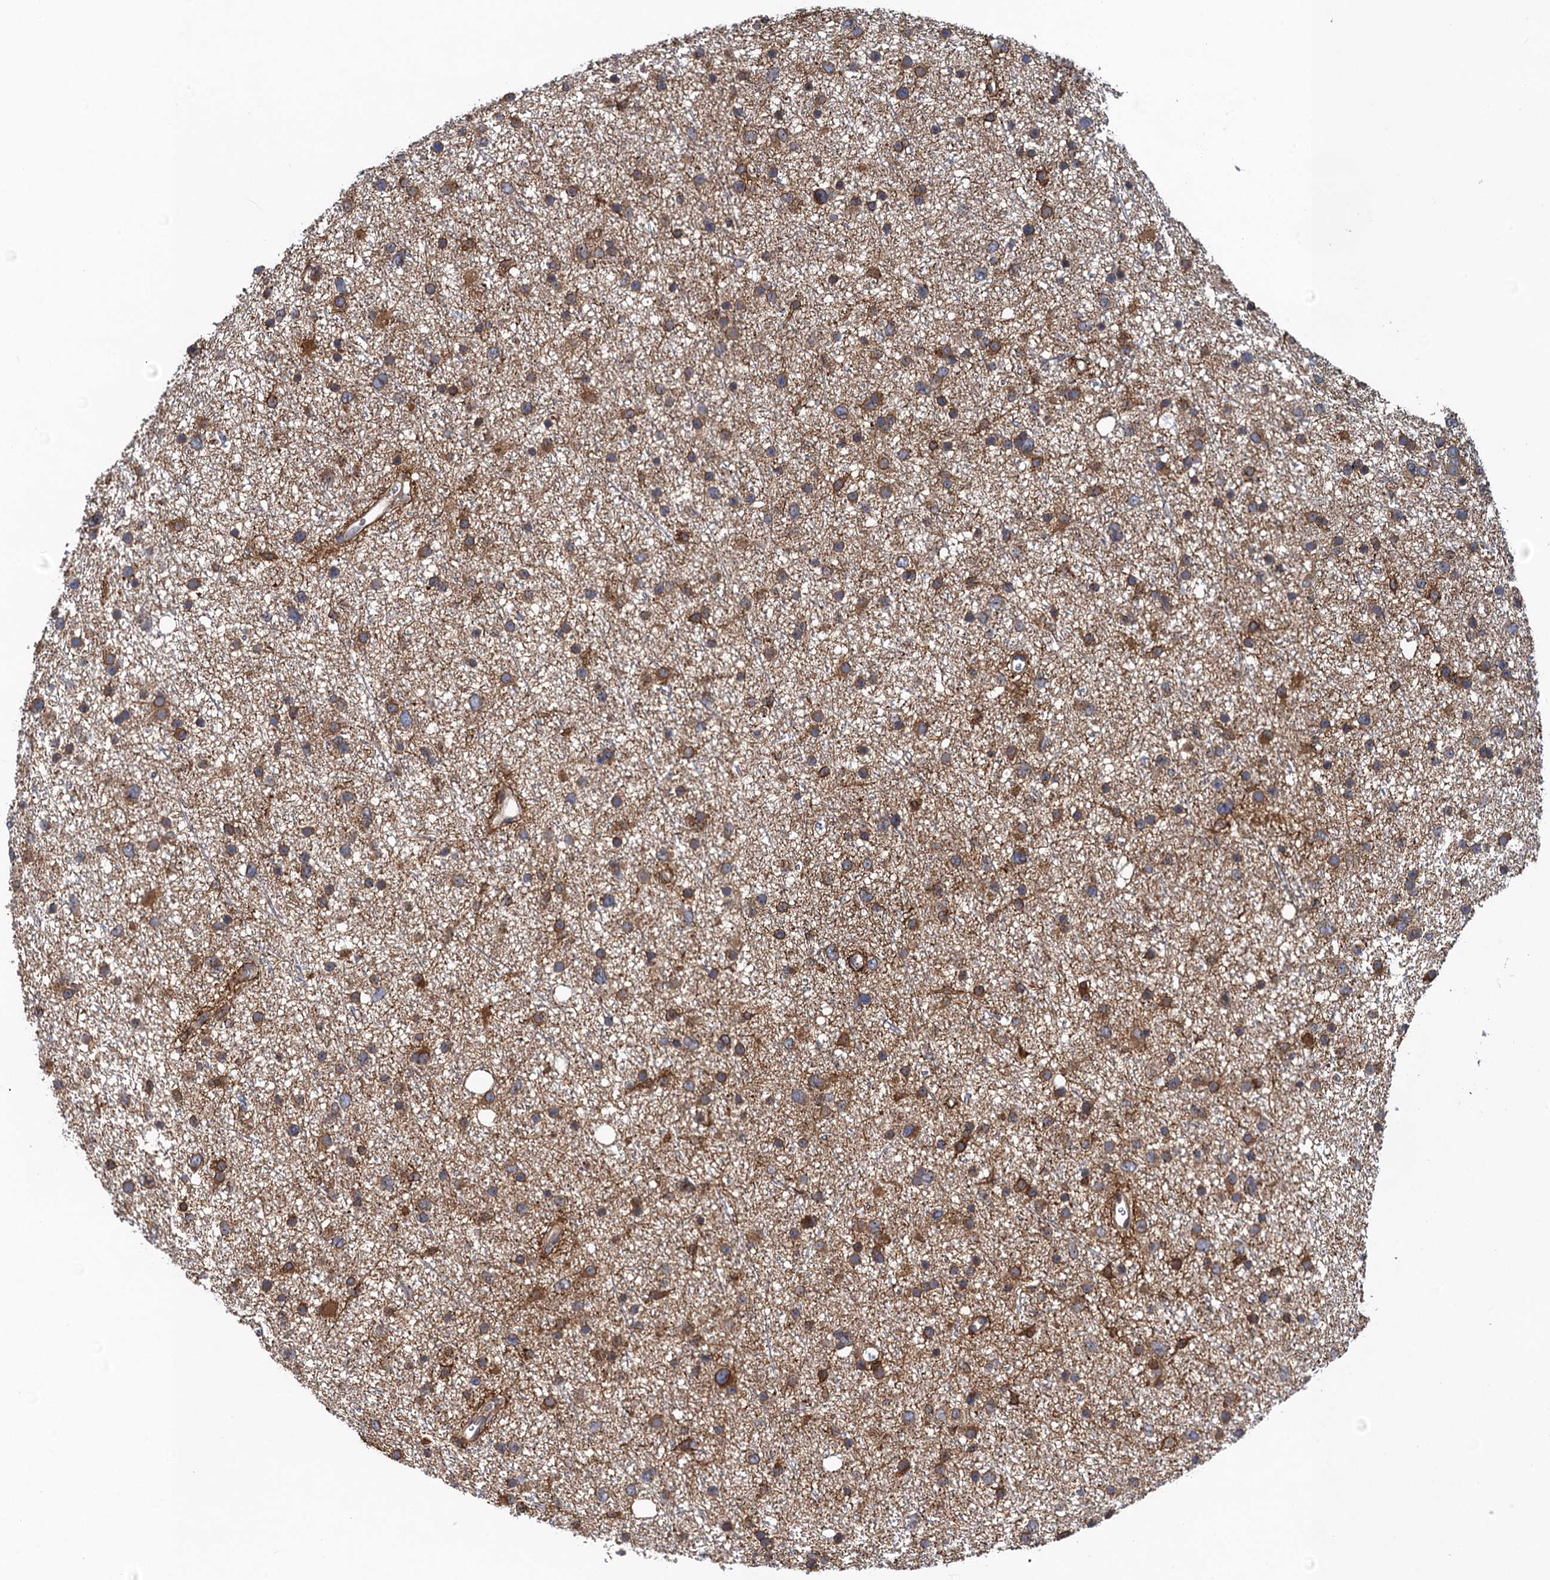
{"staining": {"intensity": "moderate", "quantity": ">75%", "location": "cytoplasmic/membranous"}, "tissue": "glioma", "cell_type": "Tumor cells", "image_type": "cancer", "snomed": [{"axis": "morphology", "description": "Glioma, malignant, Low grade"}, {"axis": "topography", "description": "Cerebral cortex"}], "caption": "Moderate cytoplasmic/membranous positivity is appreciated in about >75% of tumor cells in glioma.", "gene": "ARMC5", "patient": {"sex": "female", "age": 39}}